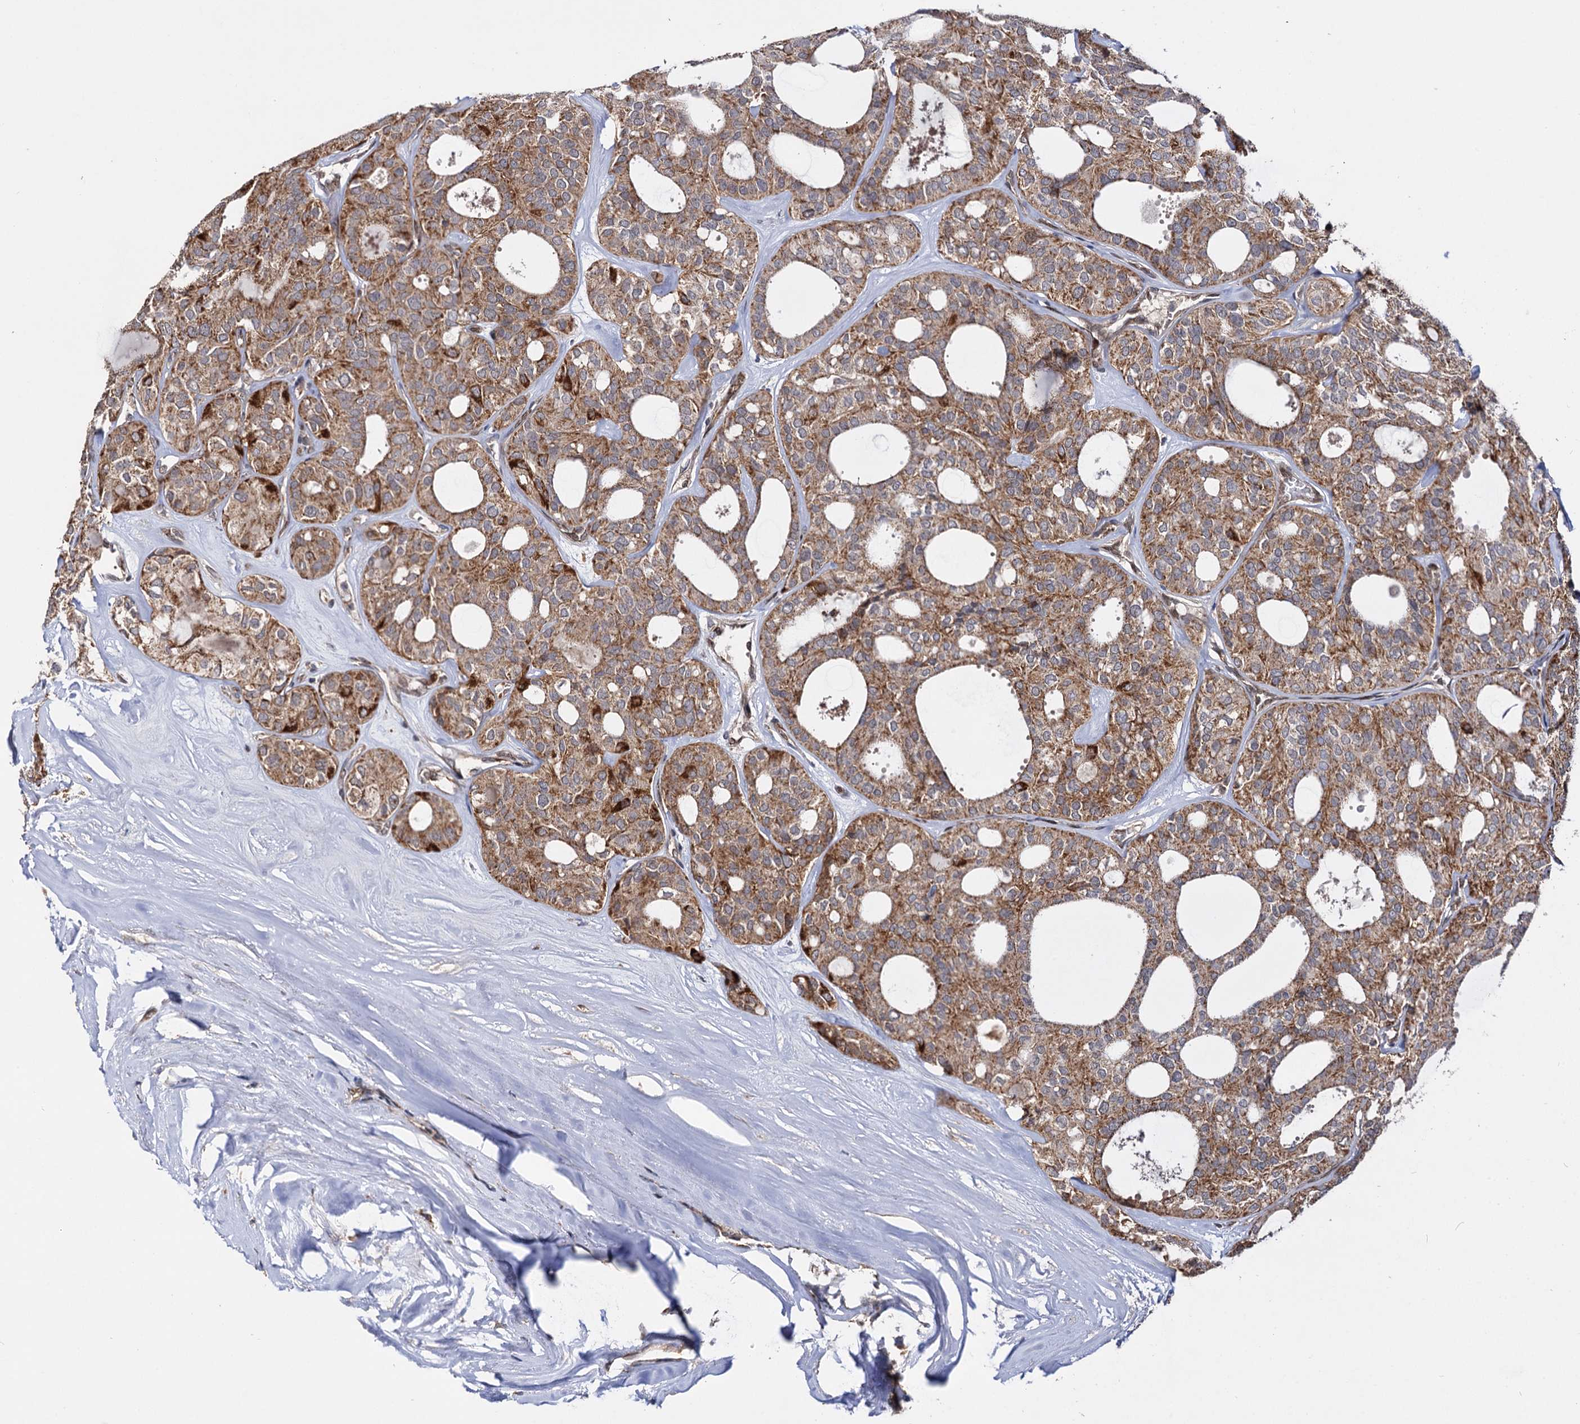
{"staining": {"intensity": "moderate", "quantity": ">75%", "location": "cytoplasmic/membranous"}, "tissue": "thyroid cancer", "cell_type": "Tumor cells", "image_type": "cancer", "snomed": [{"axis": "morphology", "description": "Follicular adenoma carcinoma, NOS"}, {"axis": "topography", "description": "Thyroid gland"}], "caption": "A brown stain highlights moderate cytoplasmic/membranous positivity of a protein in thyroid cancer (follicular adenoma carcinoma) tumor cells.", "gene": "CEP76", "patient": {"sex": "male", "age": 75}}